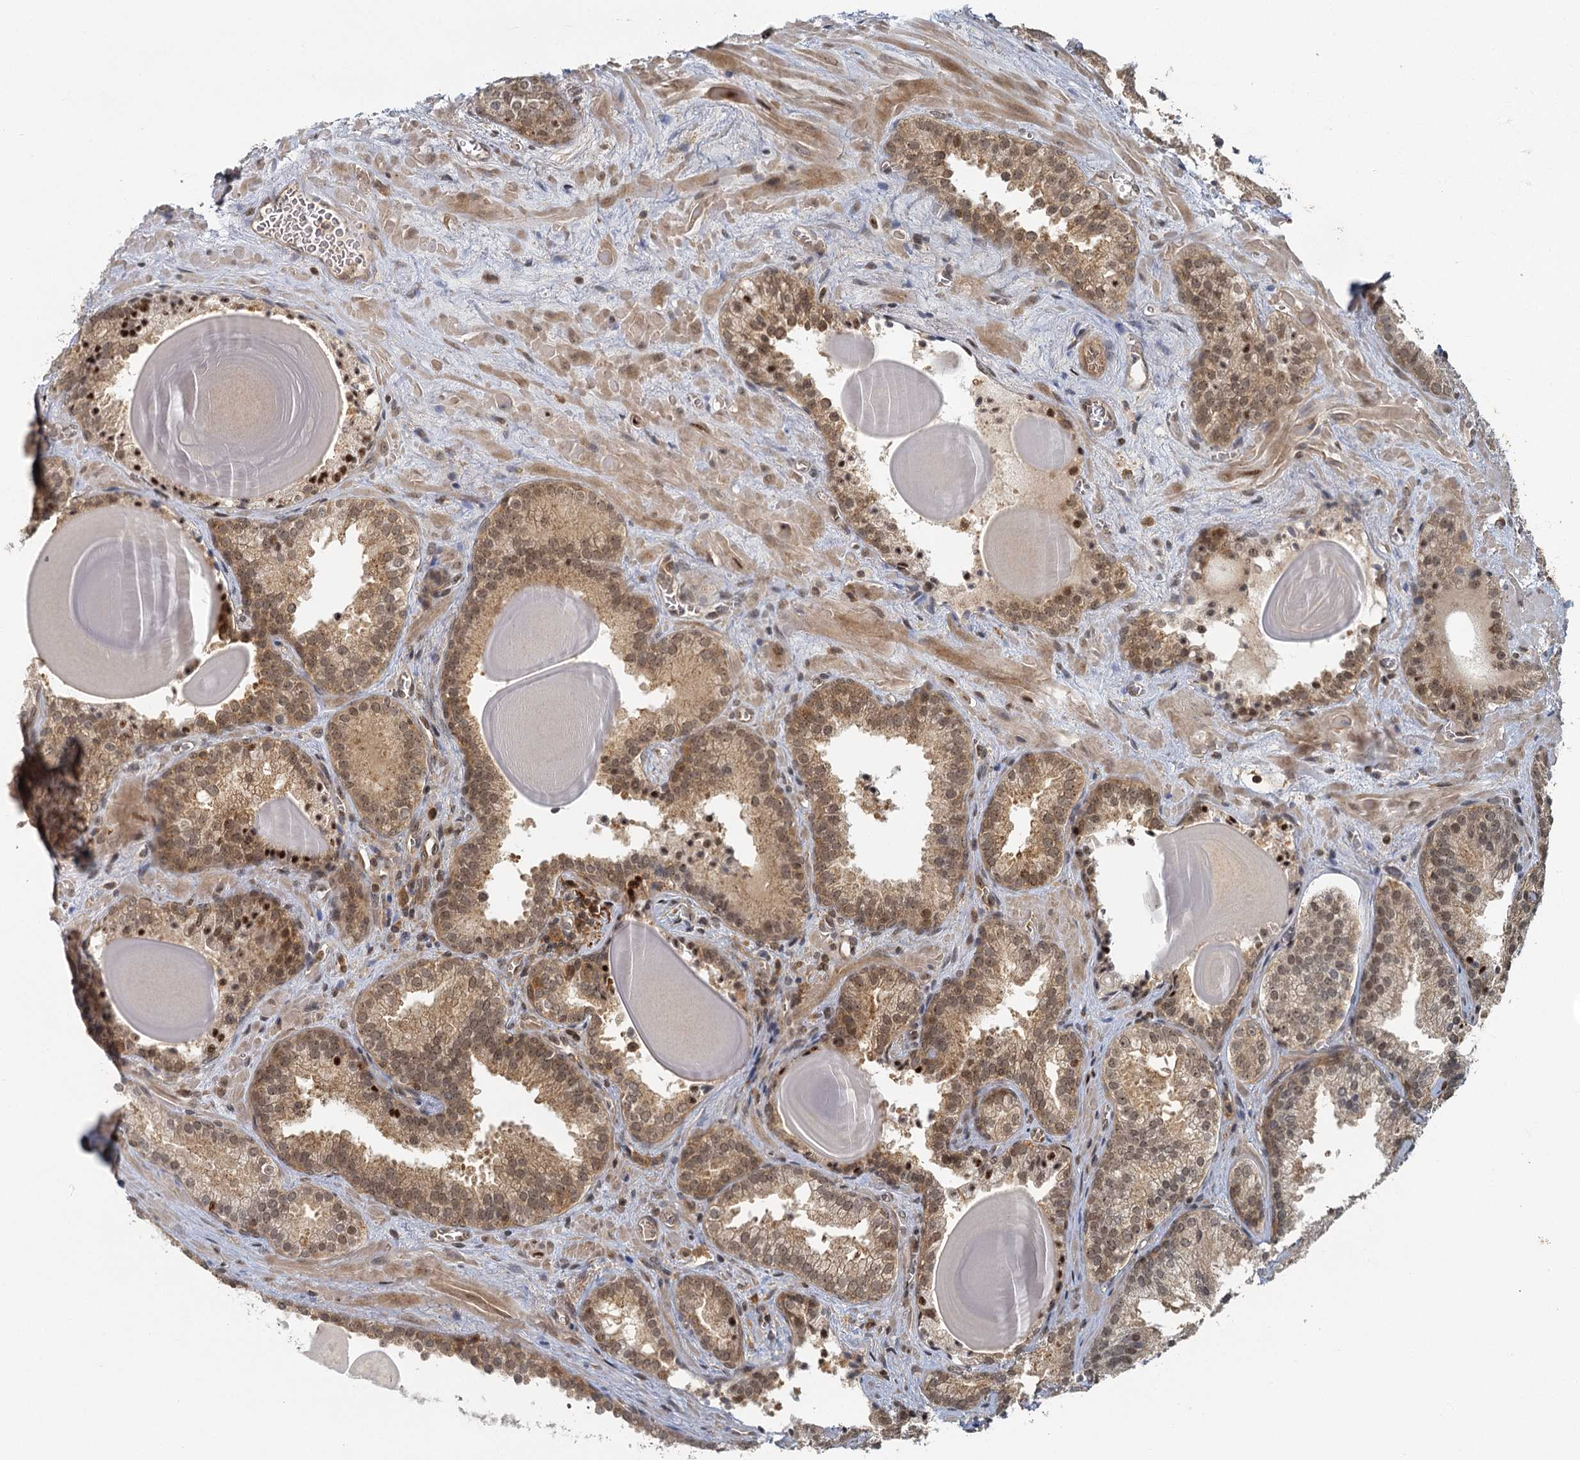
{"staining": {"intensity": "moderate", "quantity": ">75%", "location": "cytoplasmic/membranous,nuclear"}, "tissue": "prostate cancer", "cell_type": "Tumor cells", "image_type": "cancer", "snomed": [{"axis": "morphology", "description": "Adenocarcinoma, High grade"}, {"axis": "topography", "description": "Prostate"}], "caption": "There is medium levels of moderate cytoplasmic/membranous and nuclear expression in tumor cells of prostate cancer, as demonstrated by immunohistochemical staining (brown color).", "gene": "ZNF549", "patient": {"sex": "male", "age": 66}}